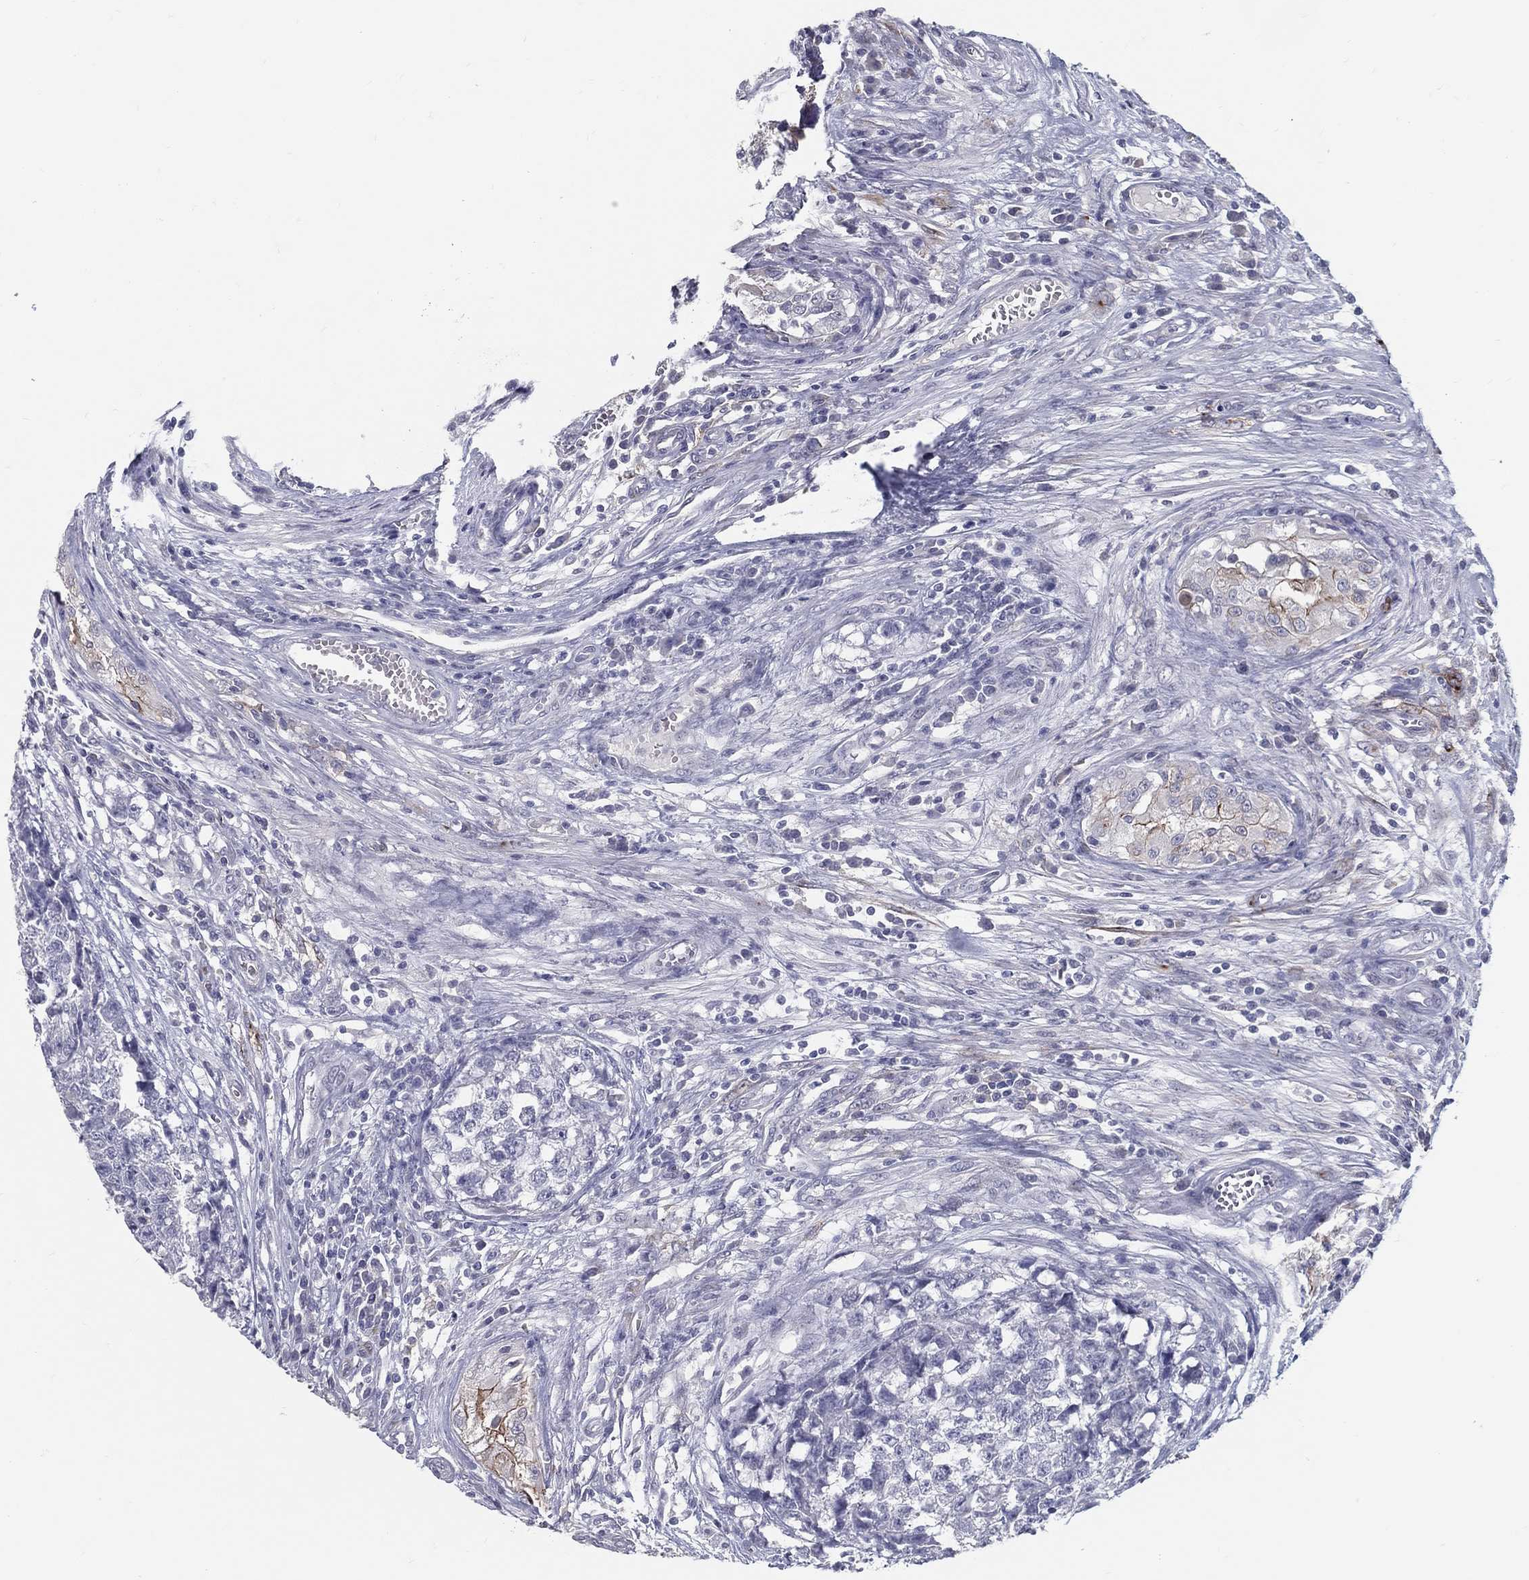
{"staining": {"intensity": "negative", "quantity": "none", "location": "none"}, "tissue": "testis cancer", "cell_type": "Tumor cells", "image_type": "cancer", "snomed": [{"axis": "morphology", "description": "Seminoma, NOS"}, {"axis": "morphology", "description": "Carcinoma, Embryonal, NOS"}, {"axis": "topography", "description": "Testis"}], "caption": "There is no significant positivity in tumor cells of testis seminoma. Nuclei are stained in blue.", "gene": "ACE2", "patient": {"sex": "male", "age": 22}}